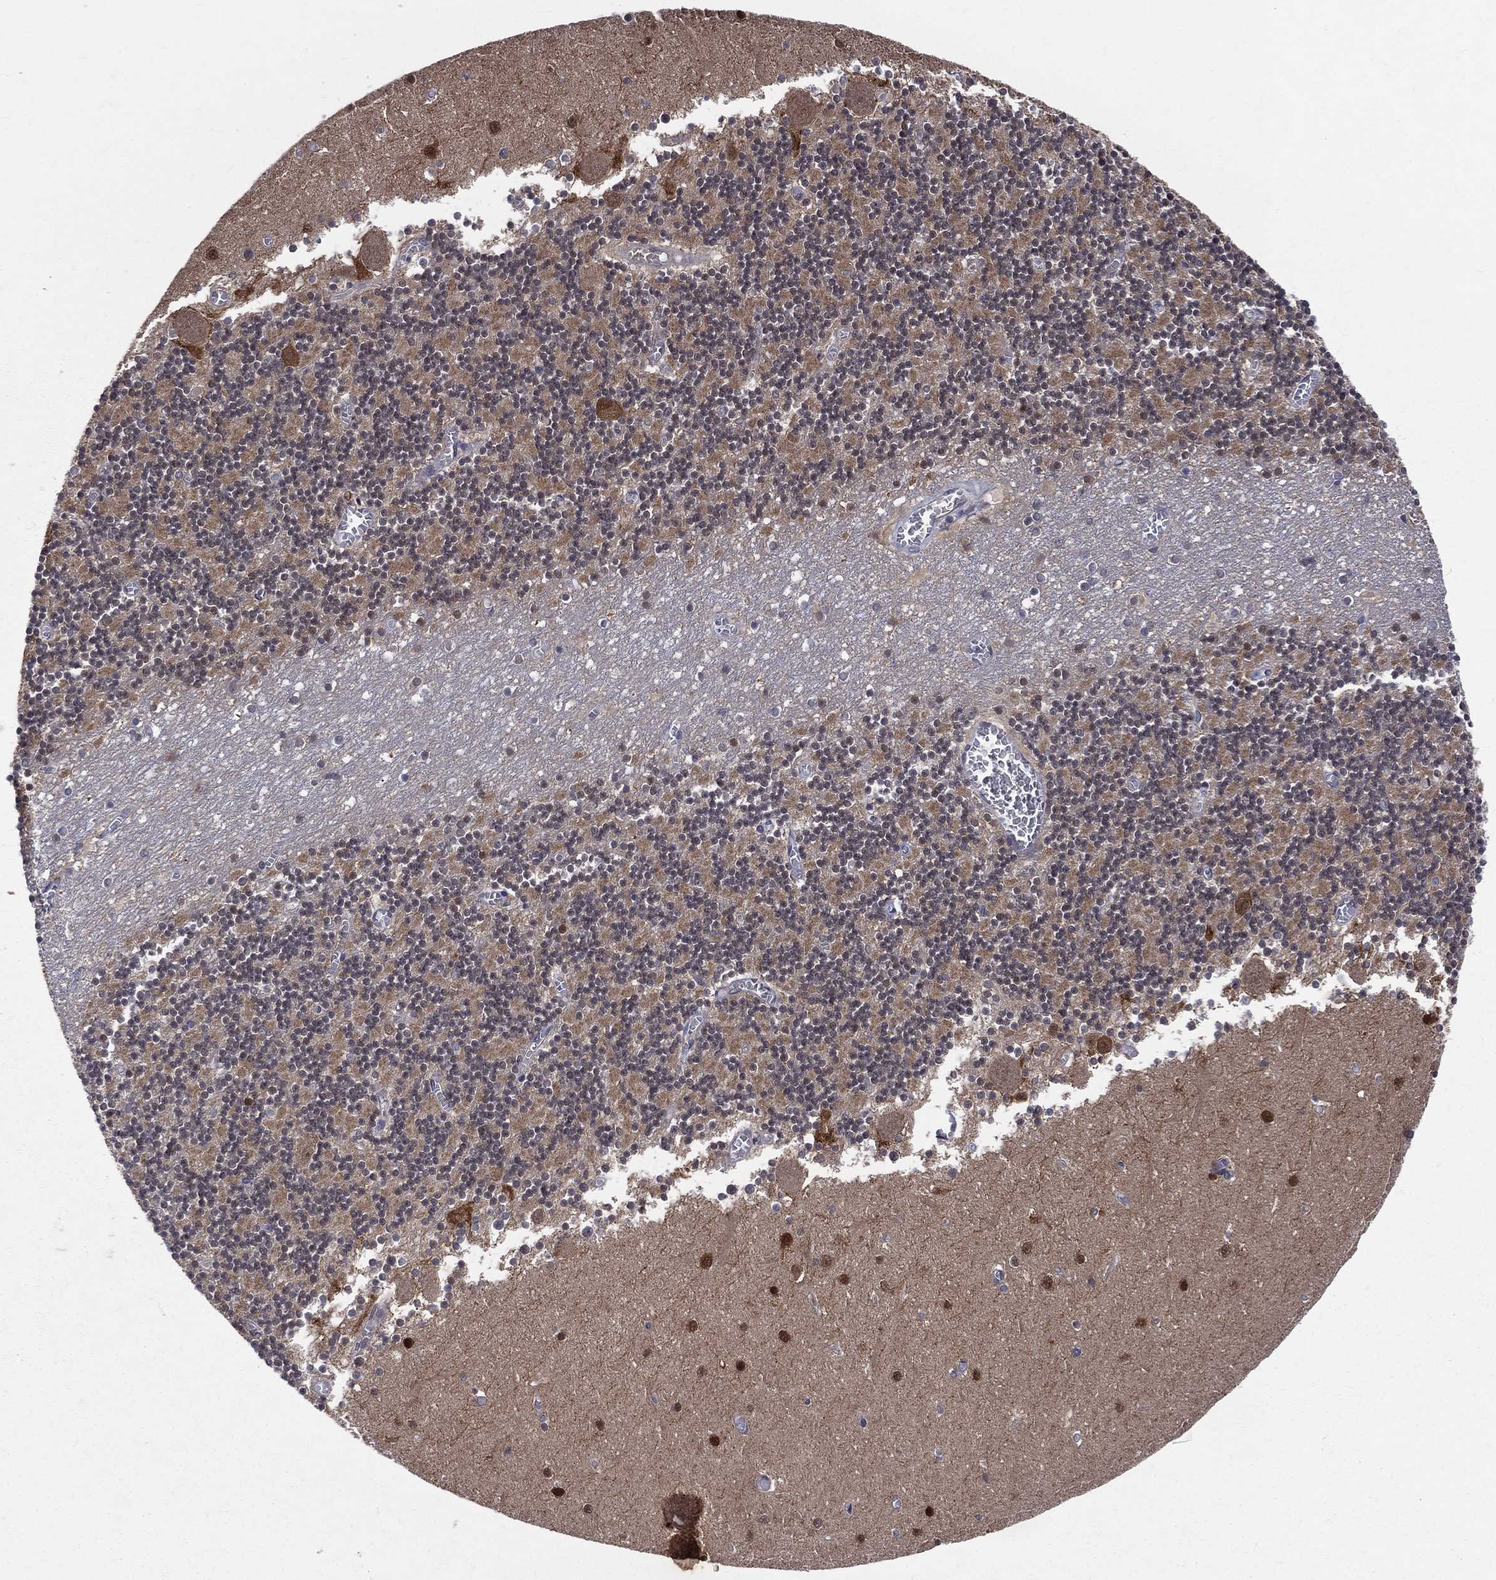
{"staining": {"intensity": "strong", "quantity": "<25%", "location": "cytoplasmic/membranous,nuclear"}, "tissue": "cerebellum", "cell_type": "Cells in granular layer", "image_type": "normal", "snomed": [{"axis": "morphology", "description": "Normal tissue, NOS"}, {"axis": "topography", "description": "Cerebellum"}], "caption": "IHC of normal human cerebellum demonstrates medium levels of strong cytoplasmic/membranous,nuclear expression in approximately <25% of cells in granular layer.", "gene": "DLG4", "patient": {"sex": "female", "age": 28}}